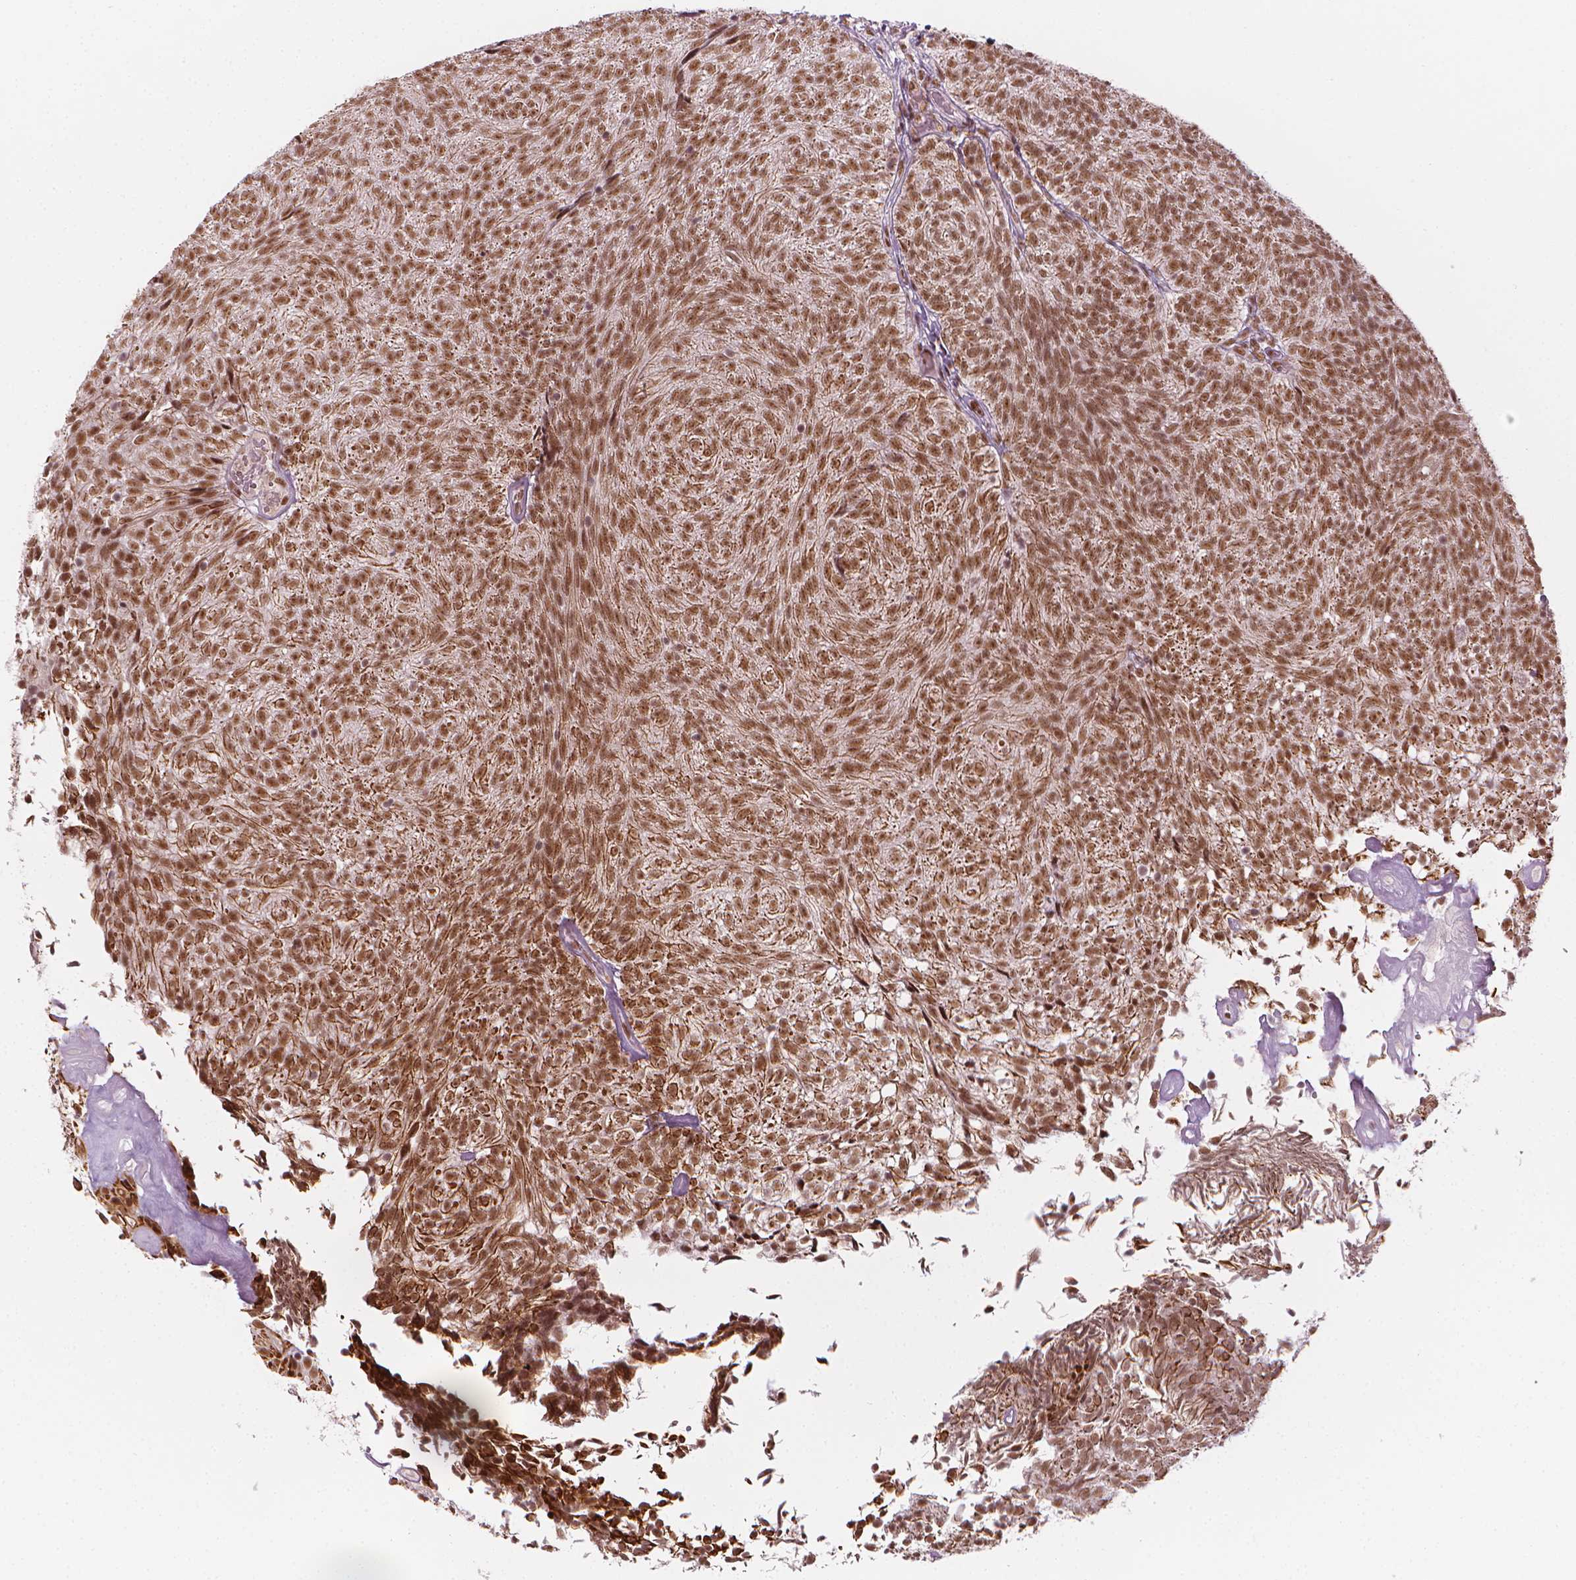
{"staining": {"intensity": "moderate", "quantity": ">75%", "location": "nuclear"}, "tissue": "urothelial cancer", "cell_type": "Tumor cells", "image_type": "cancer", "snomed": [{"axis": "morphology", "description": "Urothelial carcinoma, Low grade"}, {"axis": "topography", "description": "Urinary bladder"}], "caption": "A high-resolution micrograph shows IHC staining of urothelial cancer, which shows moderate nuclear positivity in about >75% of tumor cells. Nuclei are stained in blue.", "gene": "ELF2", "patient": {"sex": "male", "age": 77}}